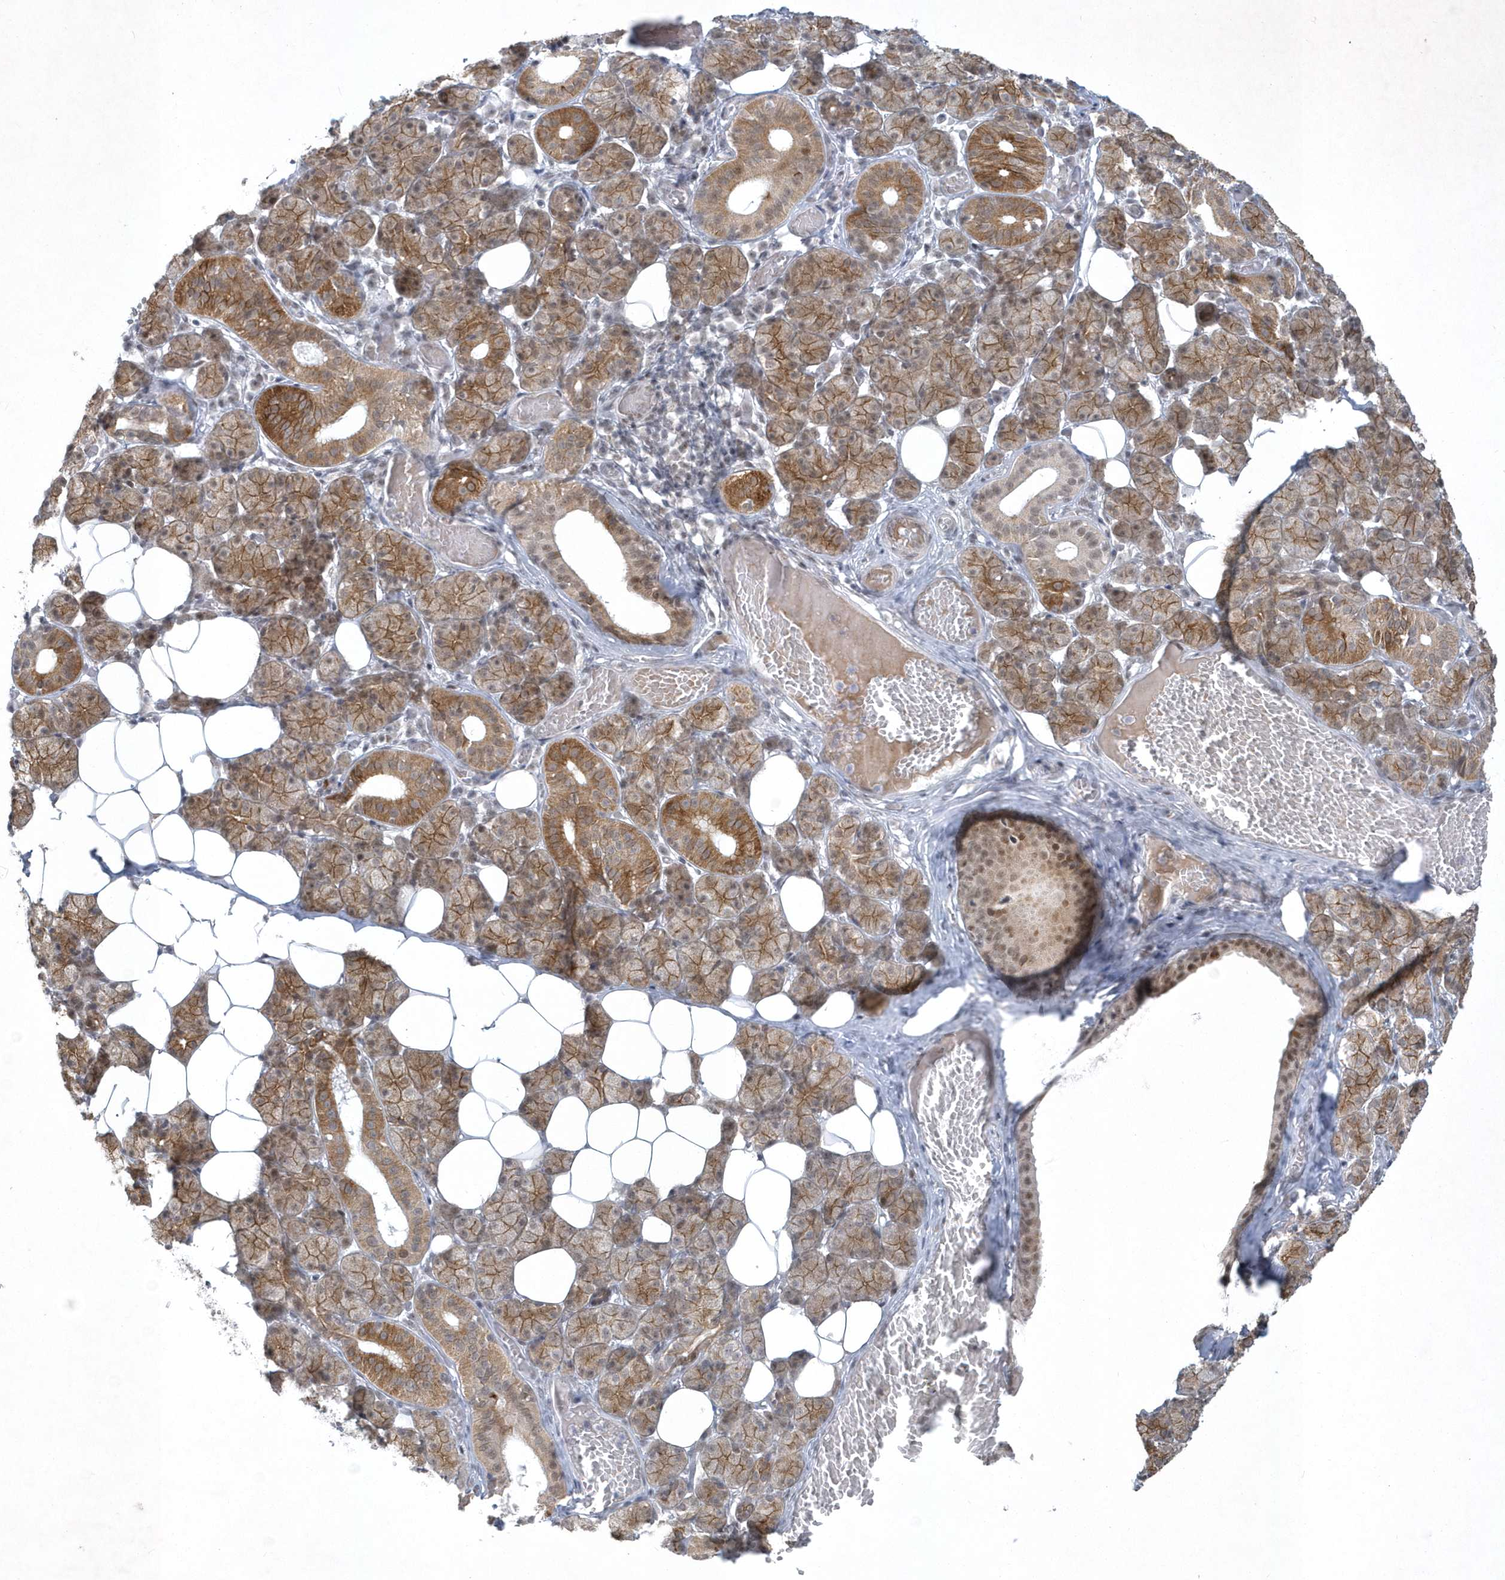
{"staining": {"intensity": "moderate", "quantity": ">75%", "location": "cytoplasmic/membranous"}, "tissue": "salivary gland", "cell_type": "Glandular cells", "image_type": "normal", "snomed": [{"axis": "morphology", "description": "Normal tissue, NOS"}, {"axis": "topography", "description": "Salivary gland"}], "caption": "The photomicrograph displays a brown stain indicating the presence of a protein in the cytoplasmic/membranous of glandular cells in salivary gland. (DAB (3,3'-diaminobenzidine) = brown stain, brightfield microscopy at high magnification).", "gene": "ZBTB9", "patient": {"sex": "female", "age": 33}}